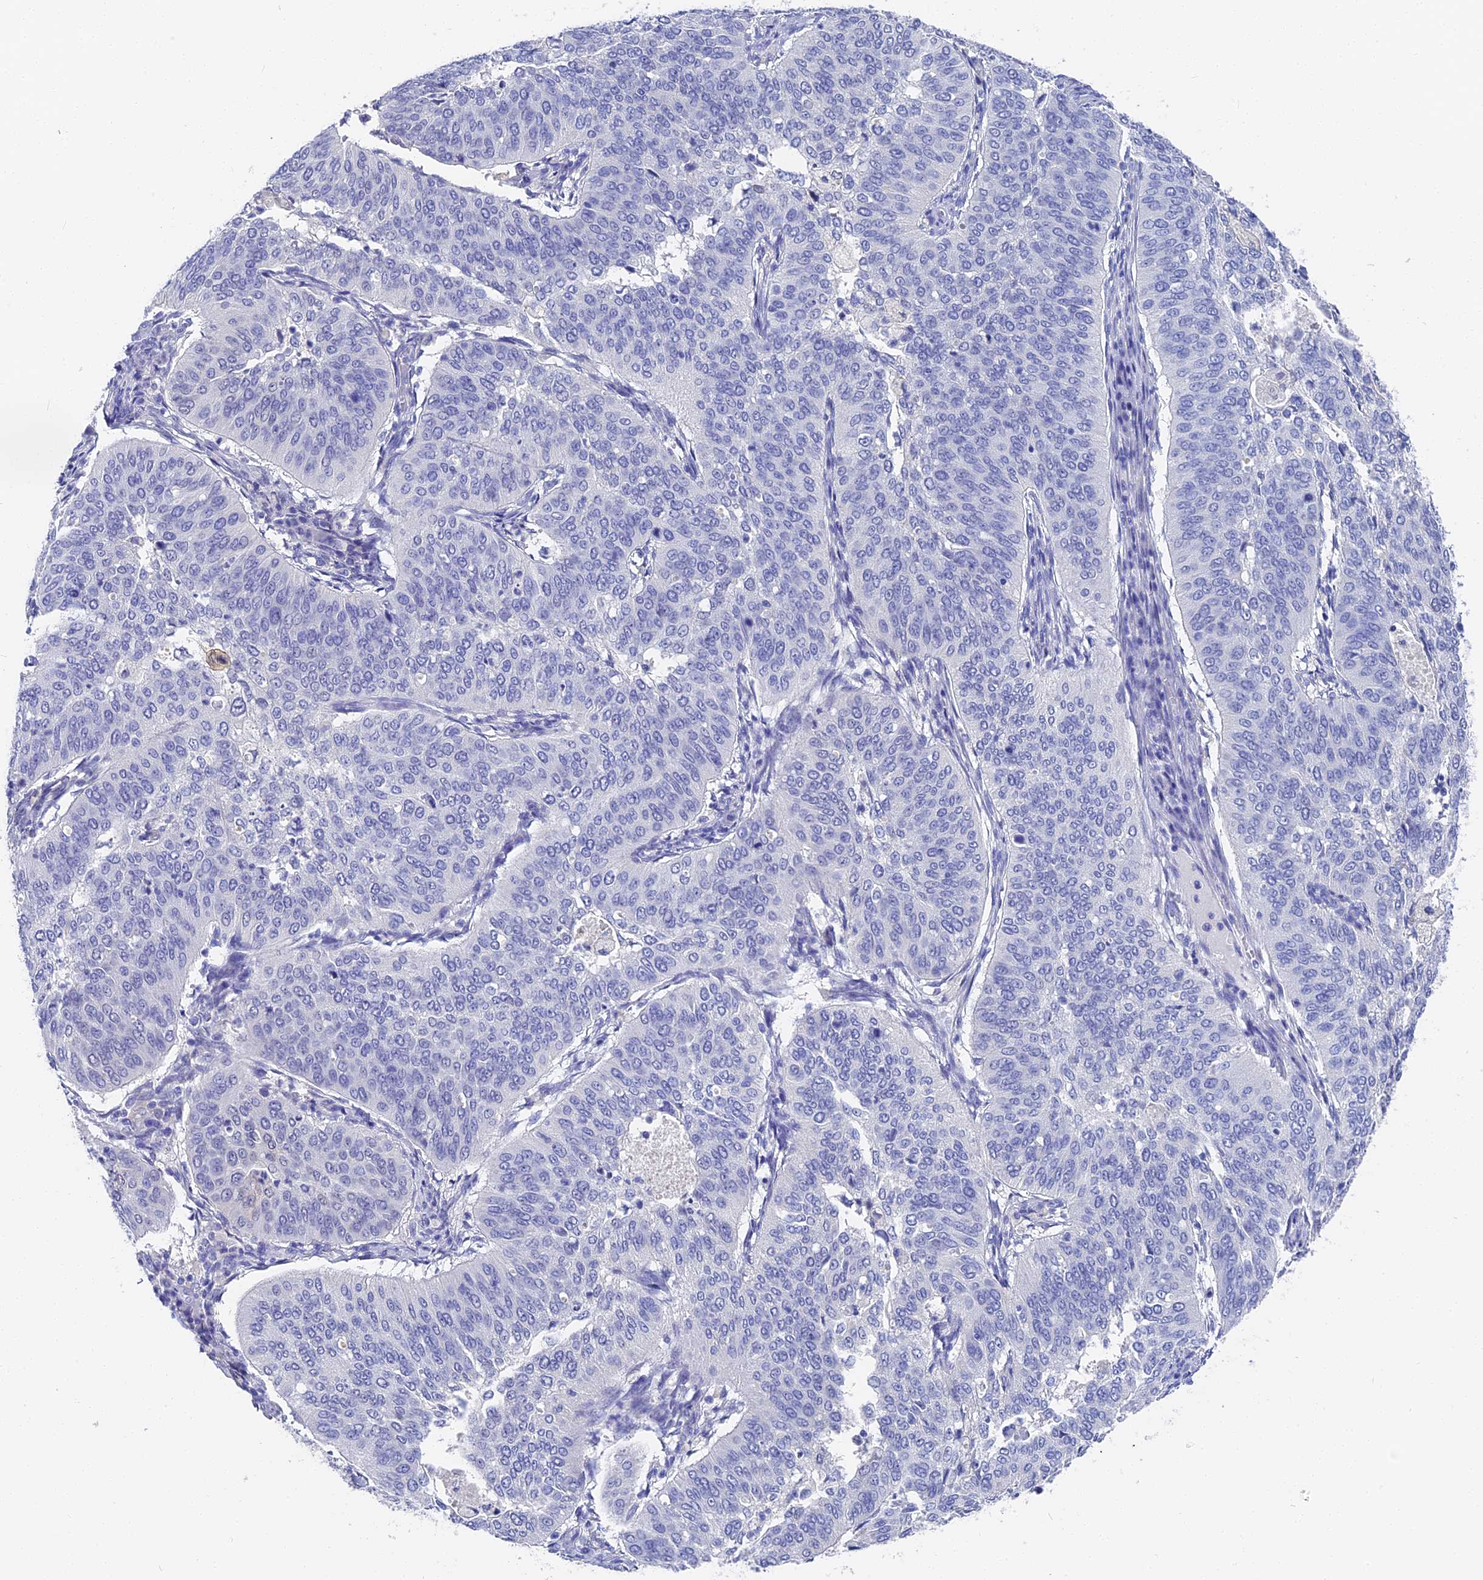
{"staining": {"intensity": "negative", "quantity": "none", "location": "none"}, "tissue": "cervical cancer", "cell_type": "Tumor cells", "image_type": "cancer", "snomed": [{"axis": "morphology", "description": "Normal tissue, NOS"}, {"axis": "morphology", "description": "Squamous cell carcinoma, NOS"}, {"axis": "topography", "description": "Cervix"}], "caption": "Immunohistochemistry (IHC) of human squamous cell carcinoma (cervical) exhibits no expression in tumor cells.", "gene": "VPS33B", "patient": {"sex": "female", "age": 39}}